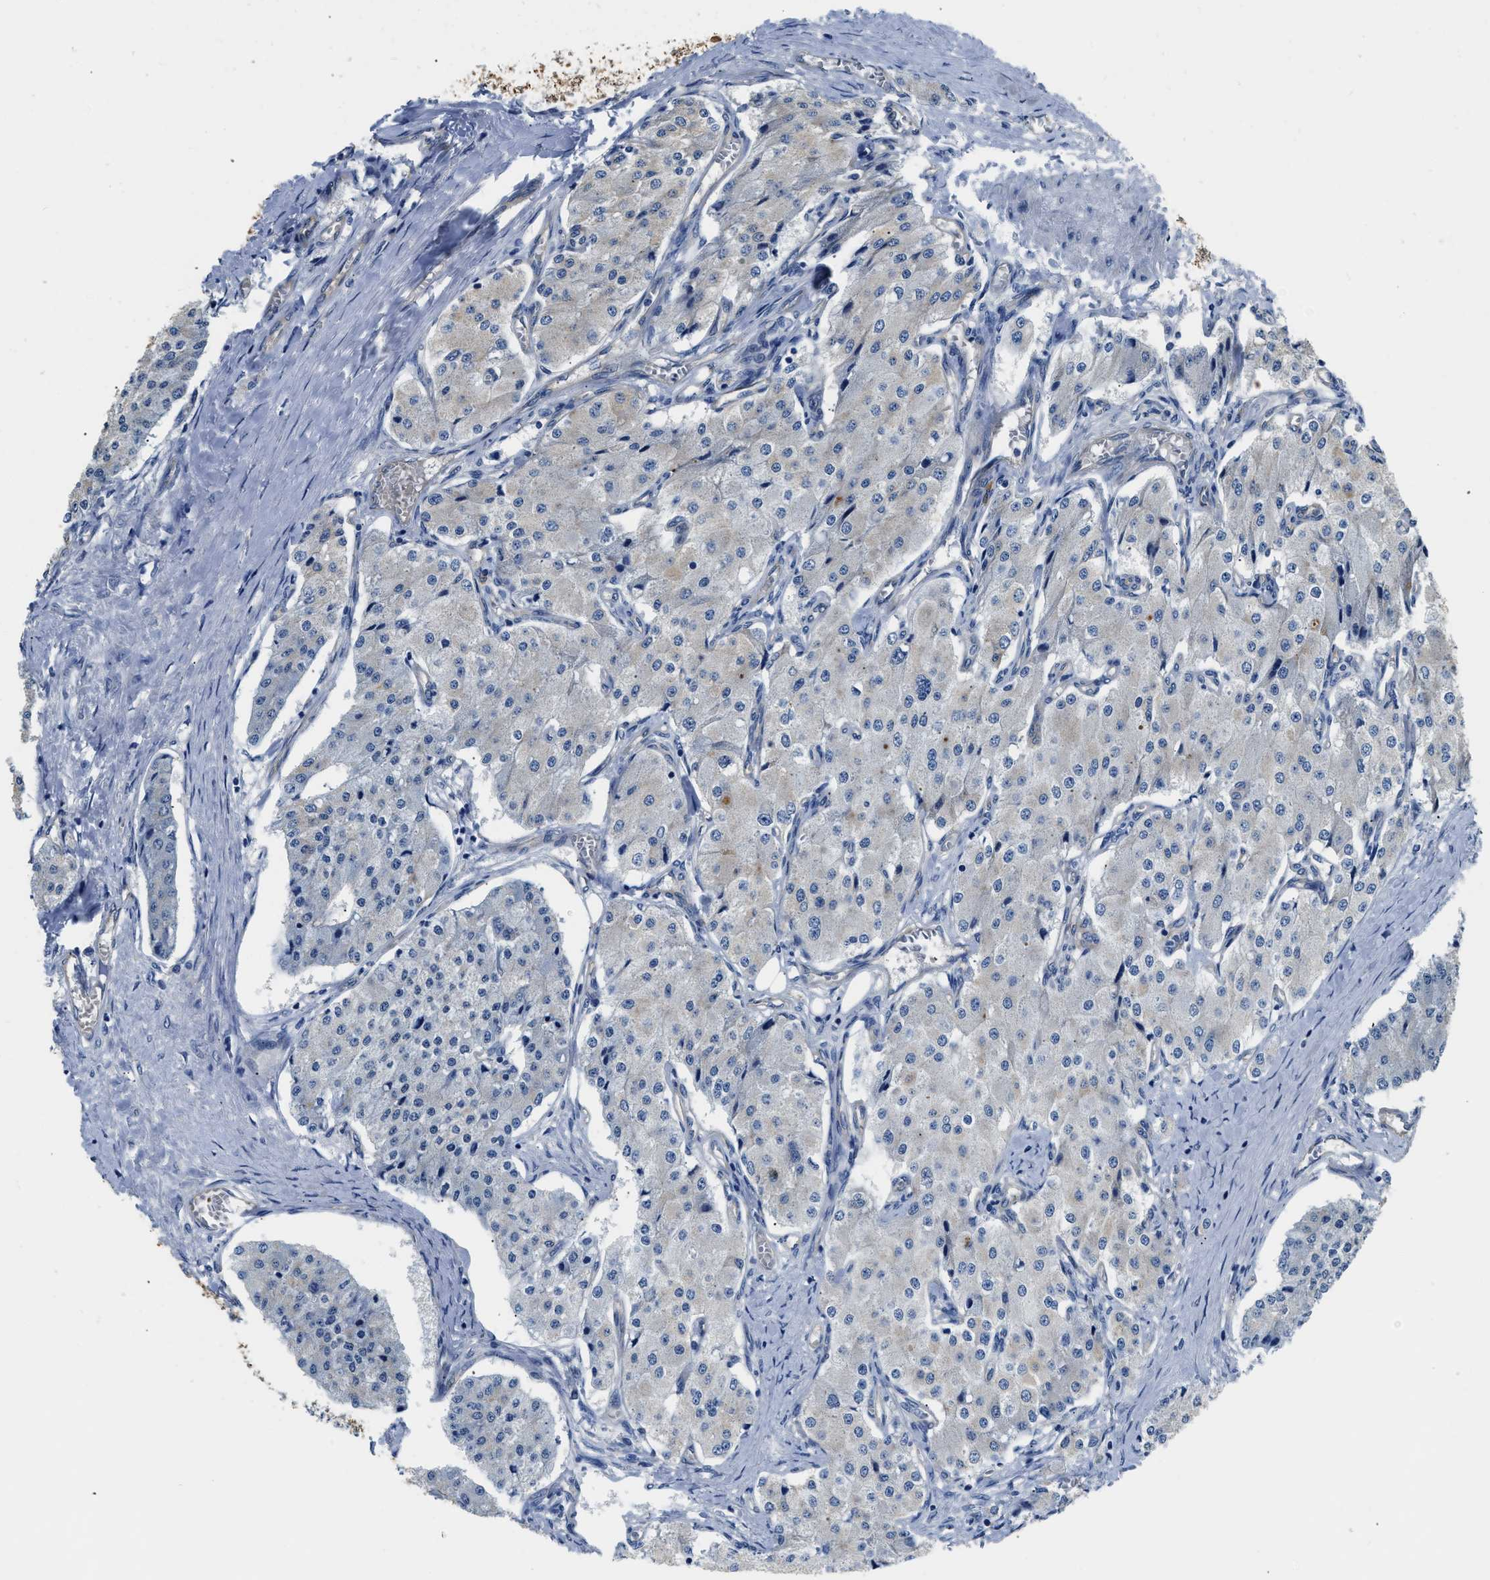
{"staining": {"intensity": "negative", "quantity": "none", "location": "none"}, "tissue": "carcinoid", "cell_type": "Tumor cells", "image_type": "cancer", "snomed": [{"axis": "morphology", "description": "Carcinoid, malignant, NOS"}, {"axis": "topography", "description": "Colon"}], "caption": "Tumor cells show no significant protein expression in carcinoid.", "gene": "CSDE1", "patient": {"sex": "female", "age": 52}}